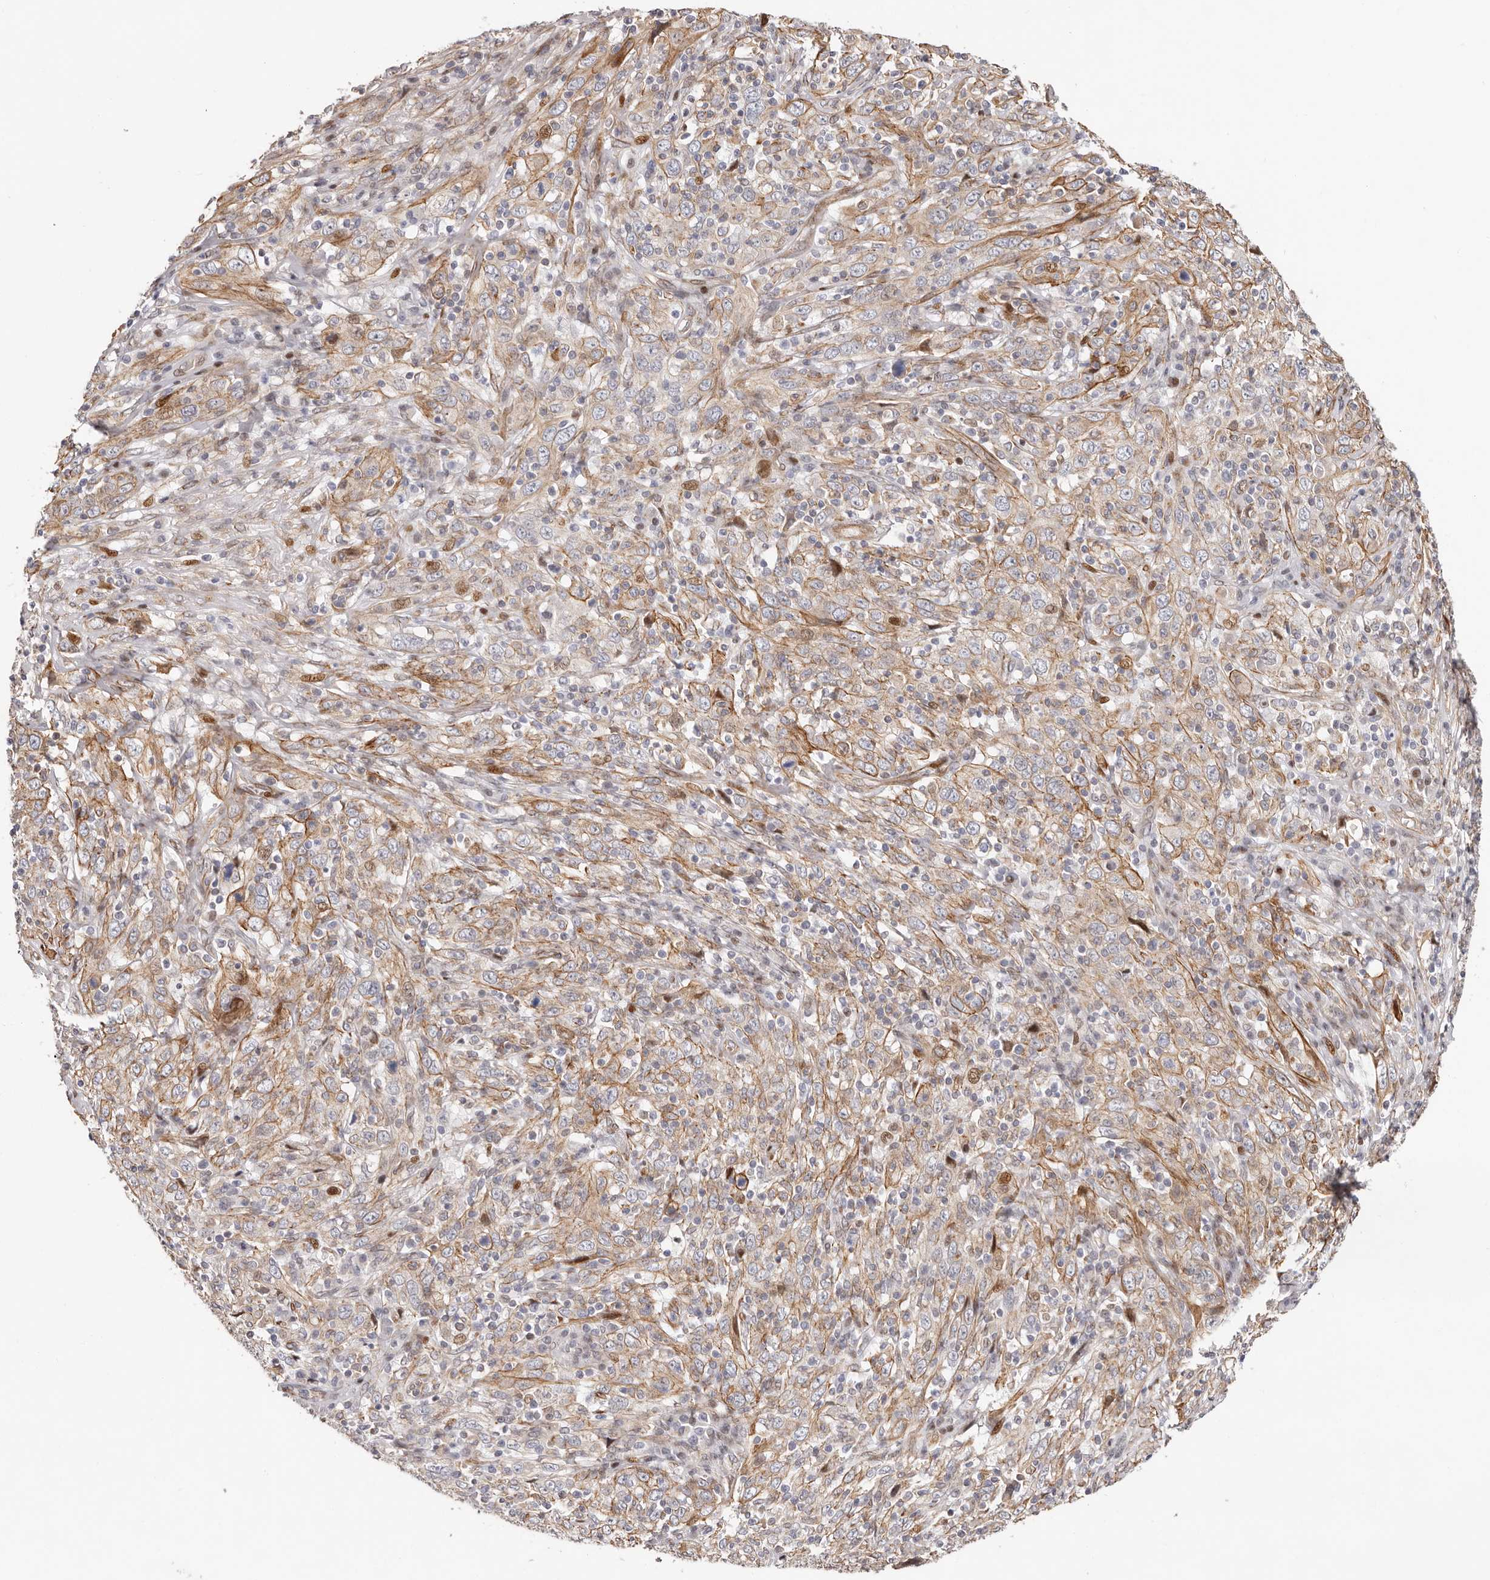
{"staining": {"intensity": "moderate", "quantity": ">75%", "location": "cytoplasmic/membranous,nuclear"}, "tissue": "cervical cancer", "cell_type": "Tumor cells", "image_type": "cancer", "snomed": [{"axis": "morphology", "description": "Squamous cell carcinoma, NOS"}, {"axis": "topography", "description": "Cervix"}], "caption": "A medium amount of moderate cytoplasmic/membranous and nuclear expression is seen in approximately >75% of tumor cells in cervical squamous cell carcinoma tissue.", "gene": "EPHX3", "patient": {"sex": "female", "age": 46}}